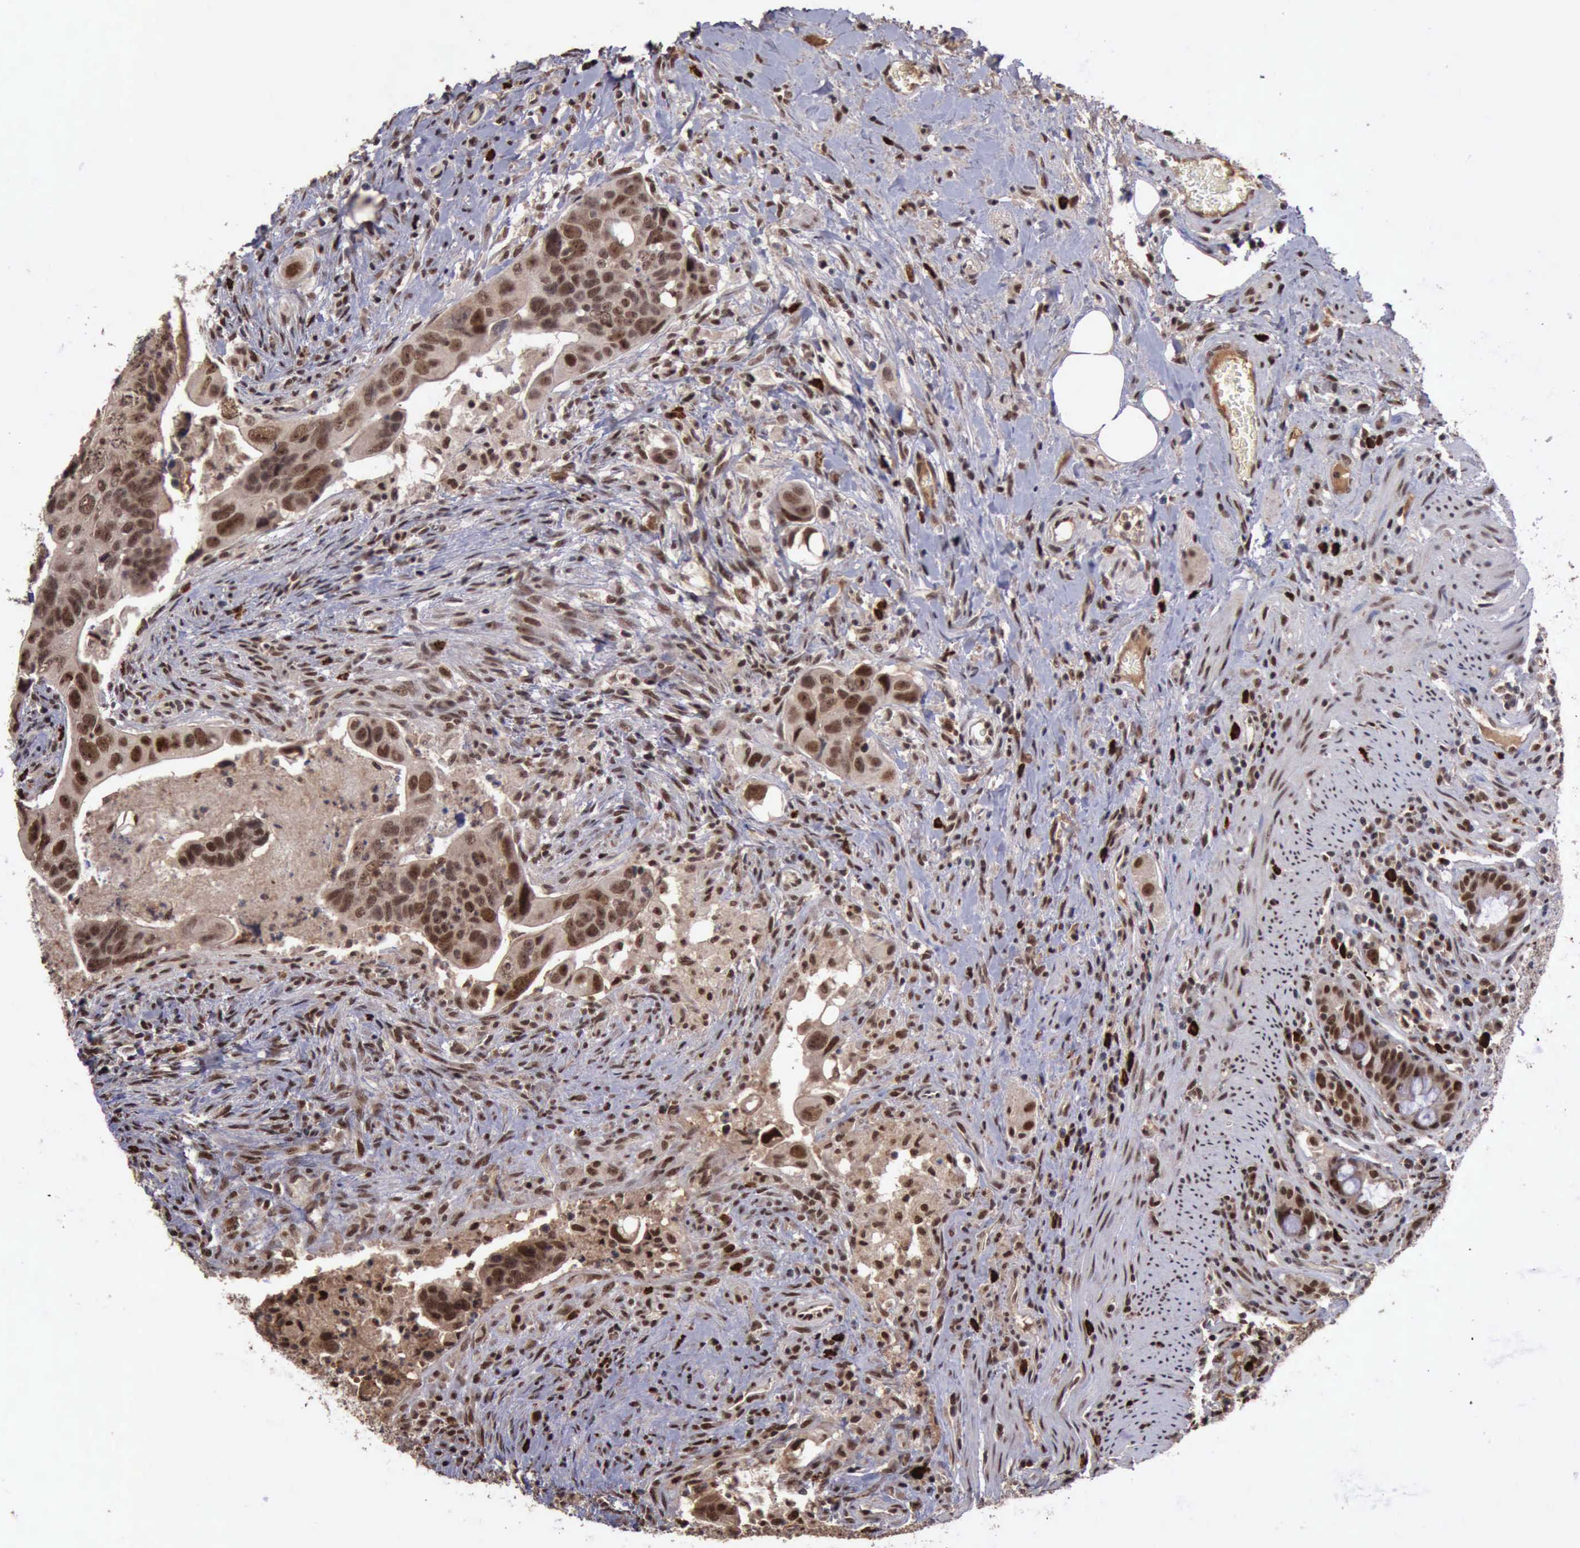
{"staining": {"intensity": "moderate", "quantity": ">75%", "location": "cytoplasmic/membranous,nuclear"}, "tissue": "colorectal cancer", "cell_type": "Tumor cells", "image_type": "cancer", "snomed": [{"axis": "morphology", "description": "Adenocarcinoma, NOS"}, {"axis": "topography", "description": "Rectum"}], "caption": "Immunohistochemistry image of neoplastic tissue: human adenocarcinoma (colorectal) stained using immunohistochemistry (IHC) demonstrates medium levels of moderate protein expression localized specifically in the cytoplasmic/membranous and nuclear of tumor cells, appearing as a cytoplasmic/membranous and nuclear brown color.", "gene": "TRMT2A", "patient": {"sex": "male", "age": 53}}